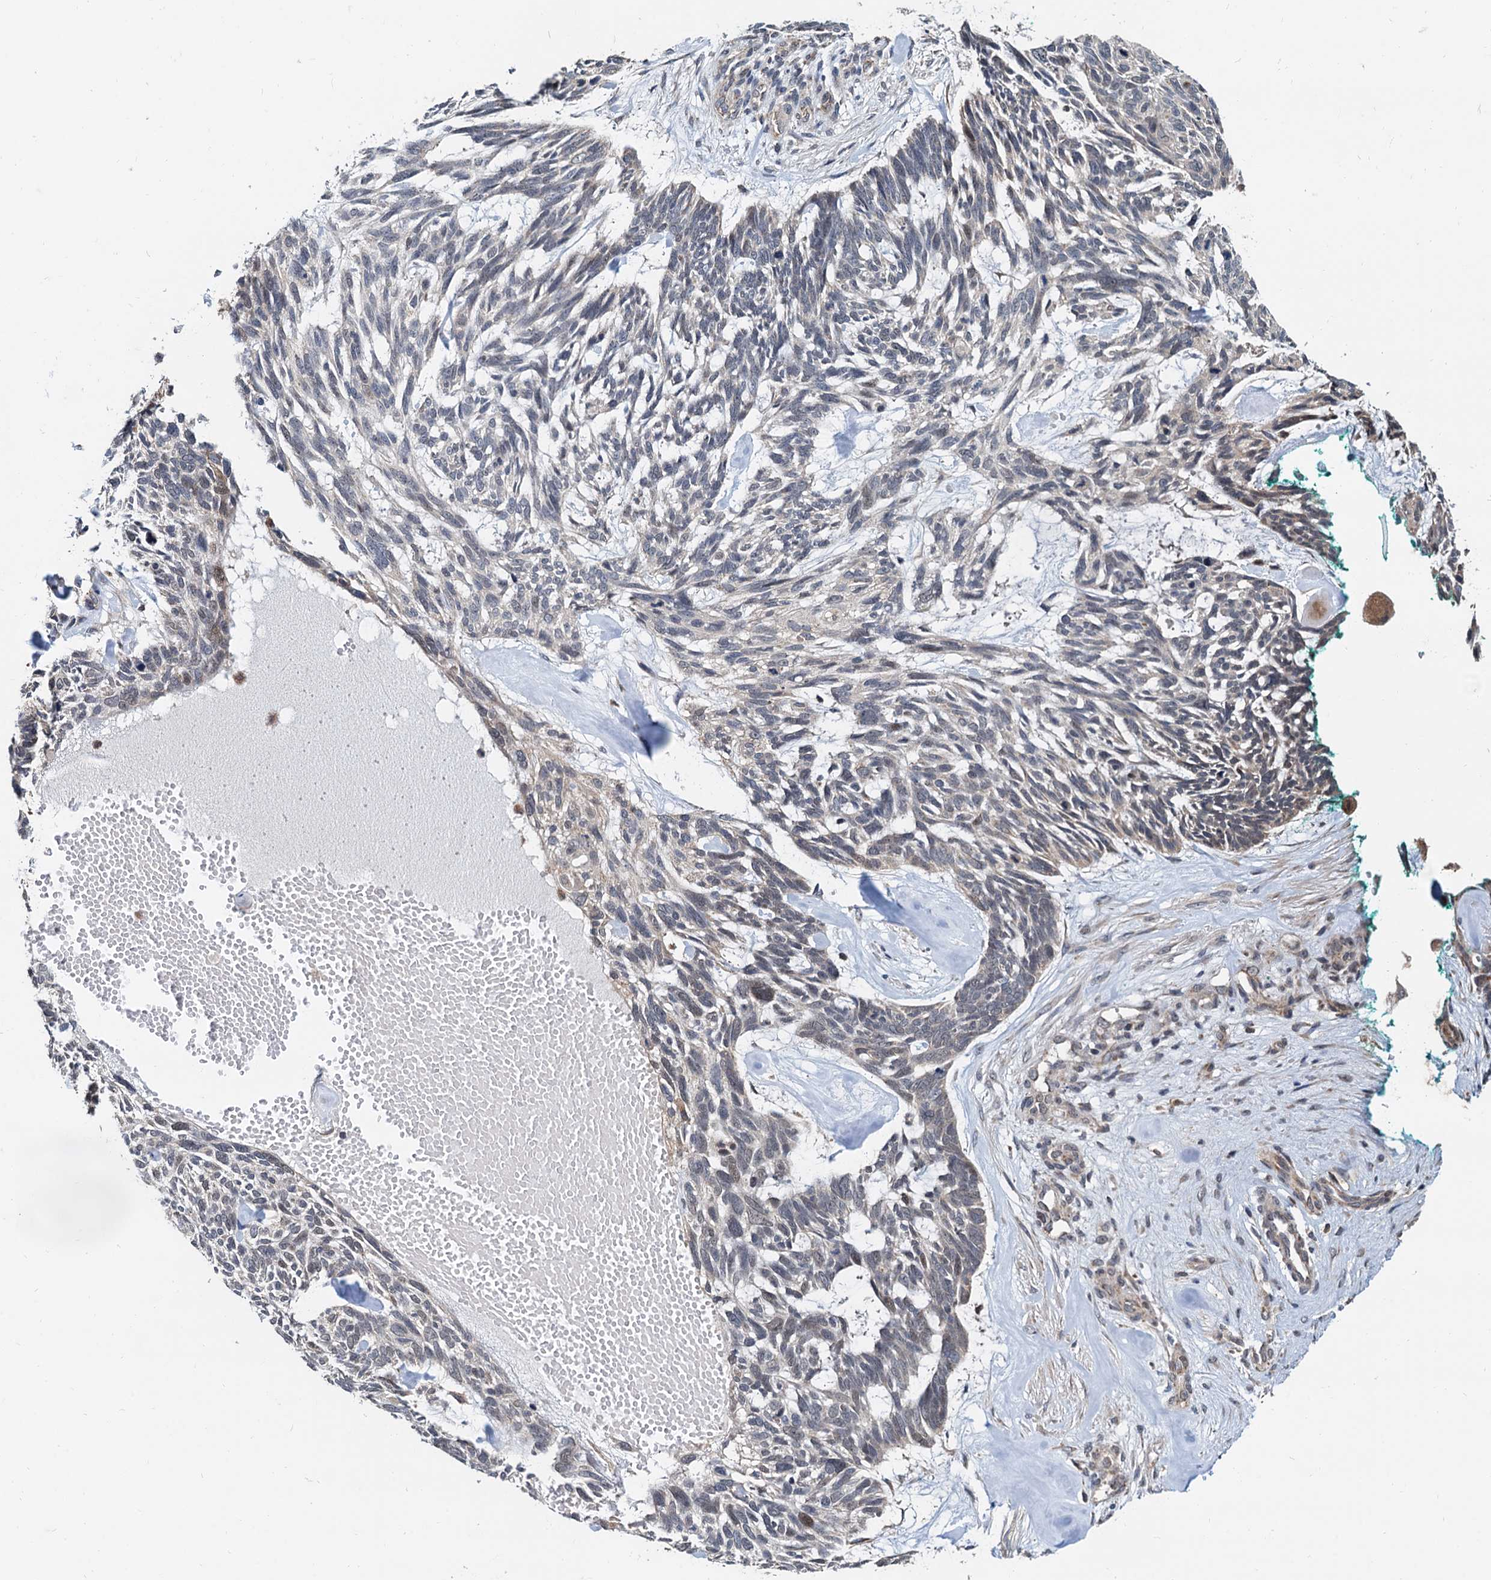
{"staining": {"intensity": "weak", "quantity": "<25%", "location": "cytoplasmic/membranous"}, "tissue": "skin cancer", "cell_type": "Tumor cells", "image_type": "cancer", "snomed": [{"axis": "morphology", "description": "Basal cell carcinoma"}, {"axis": "topography", "description": "Skin"}], "caption": "Tumor cells show no significant expression in skin basal cell carcinoma. Brightfield microscopy of immunohistochemistry stained with DAB (brown) and hematoxylin (blue), captured at high magnification.", "gene": "MCMBP", "patient": {"sex": "male", "age": 88}}